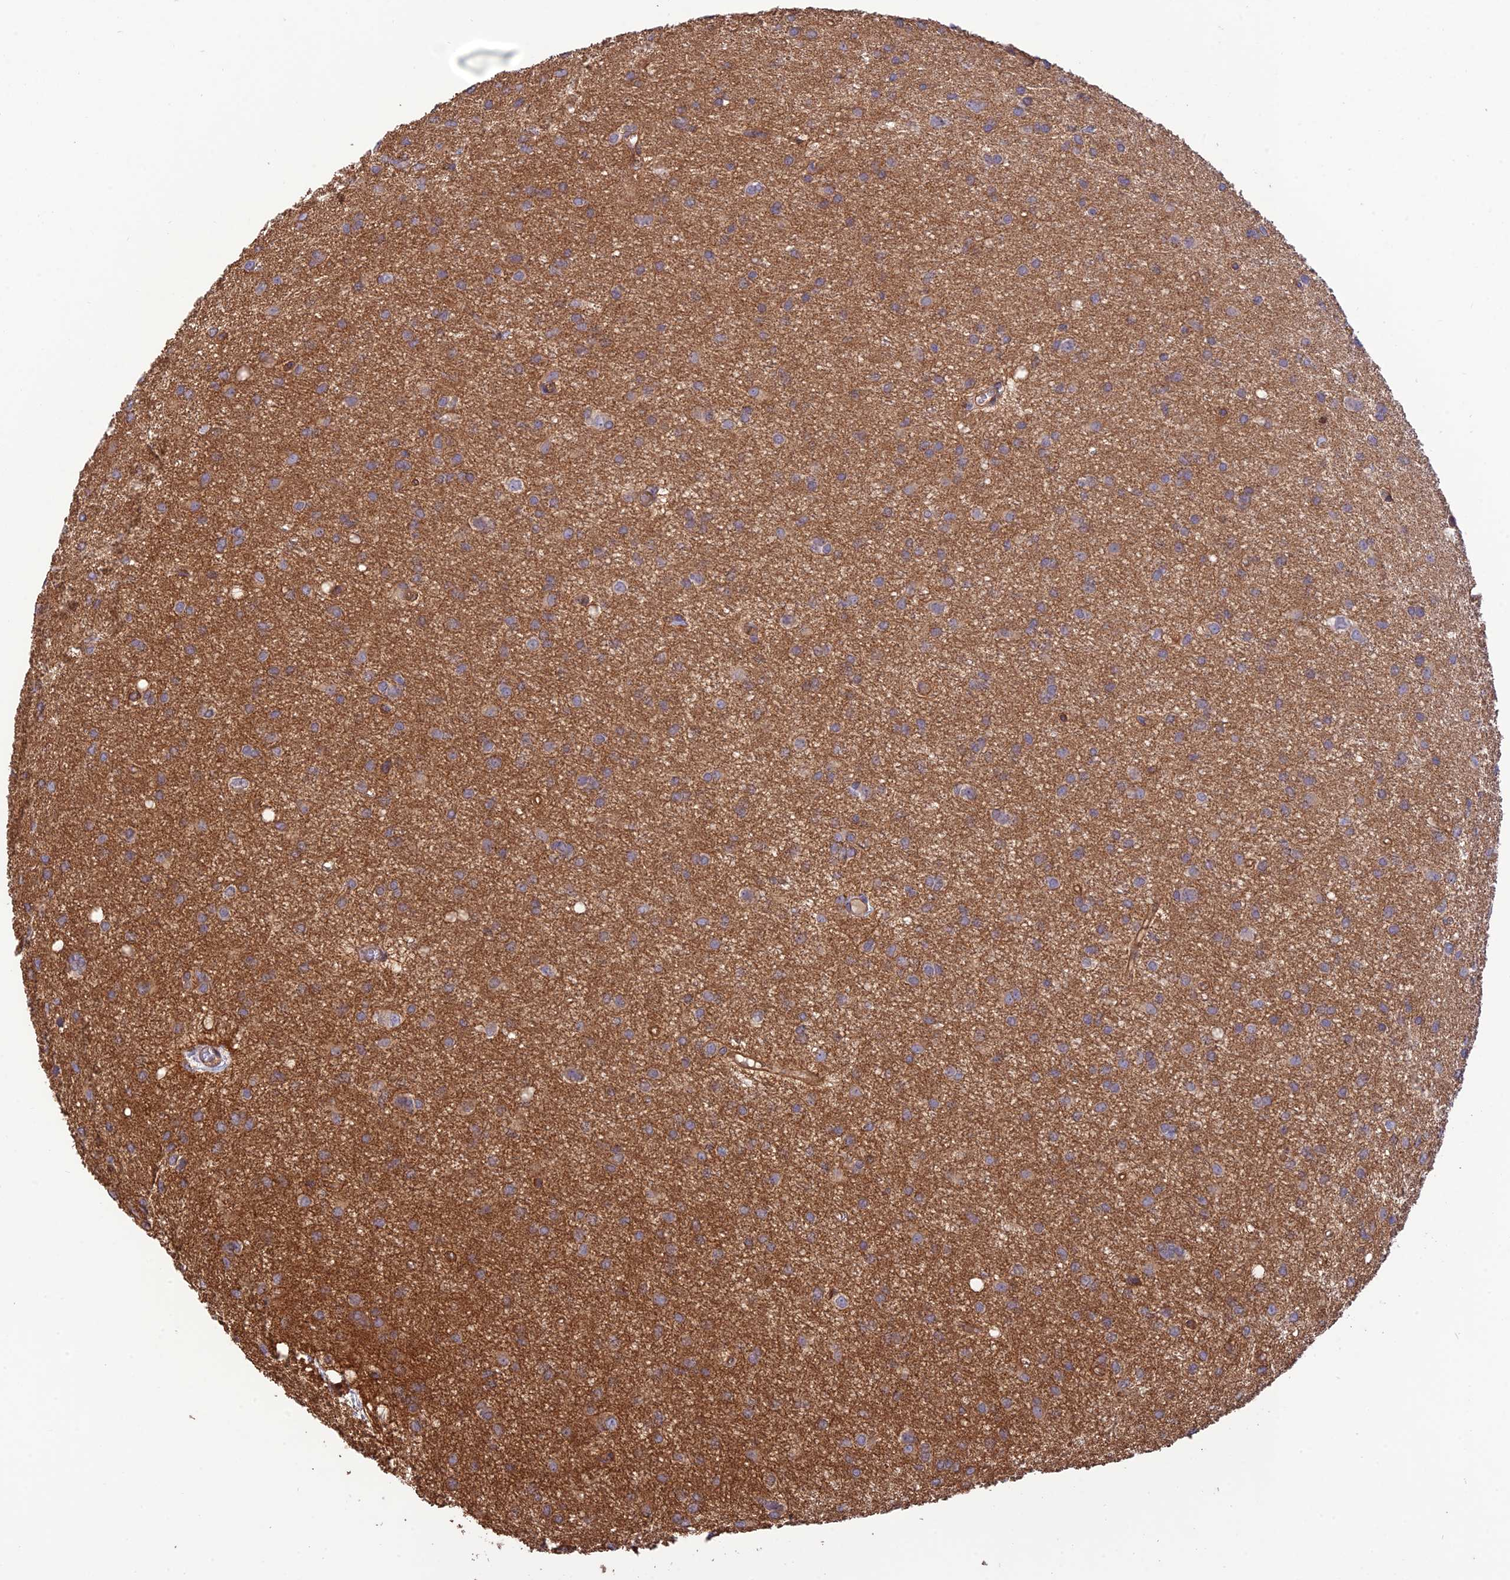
{"staining": {"intensity": "moderate", "quantity": "25%-75%", "location": "cytoplasmic/membranous"}, "tissue": "glioma", "cell_type": "Tumor cells", "image_type": "cancer", "snomed": [{"axis": "morphology", "description": "Glioma, malignant, High grade"}, {"axis": "topography", "description": "Brain"}], "caption": "Protein expression analysis of human glioma reveals moderate cytoplasmic/membranous positivity in about 25%-75% of tumor cells.", "gene": "HOMER2", "patient": {"sex": "female", "age": 50}}